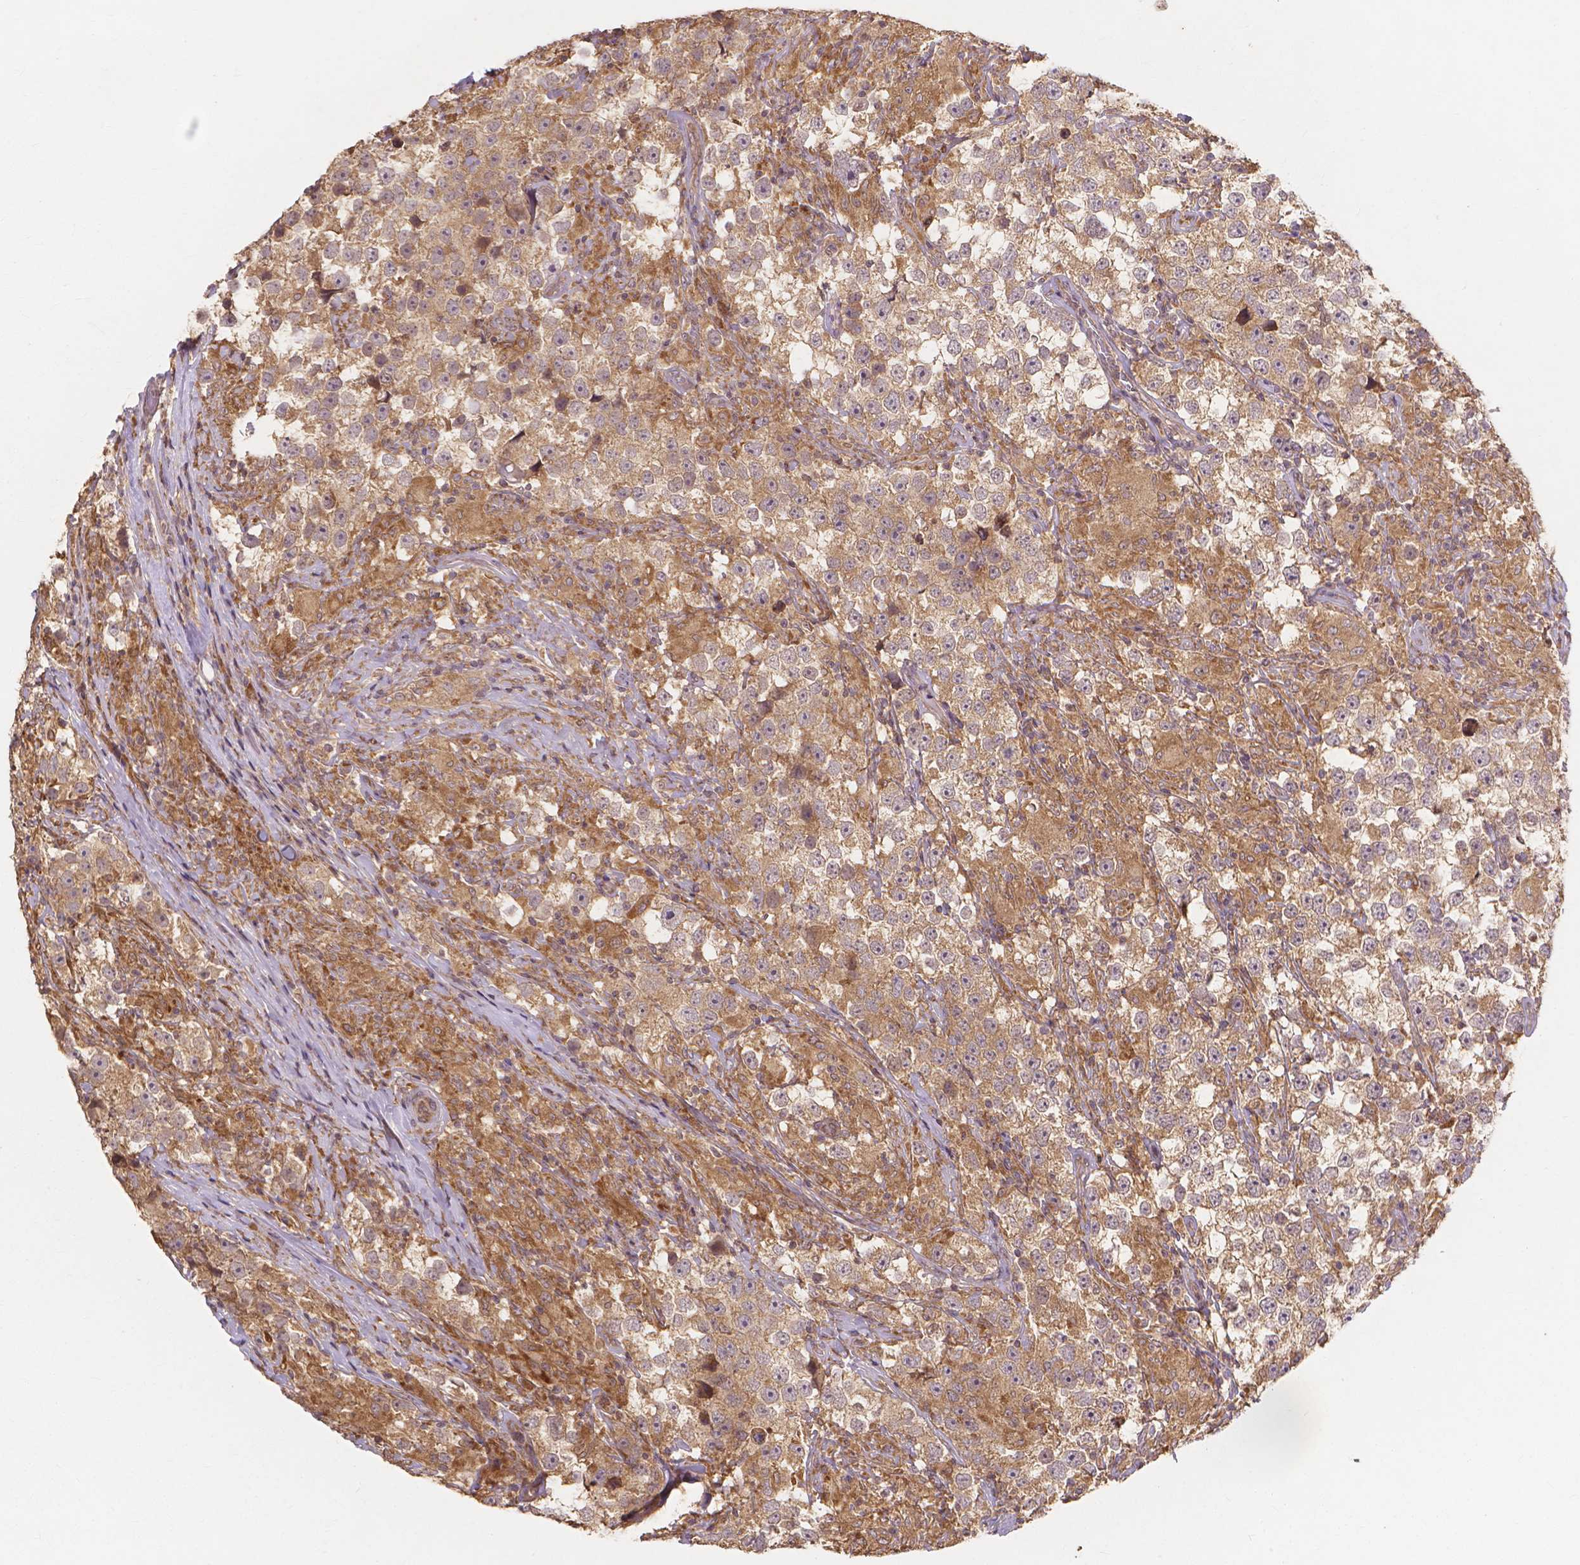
{"staining": {"intensity": "weak", "quantity": ">75%", "location": "cytoplasmic/membranous"}, "tissue": "testis cancer", "cell_type": "Tumor cells", "image_type": "cancer", "snomed": [{"axis": "morphology", "description": "Seminoma, NOS"}, {"axis": "topography", "description": "Testis"}], "caption": "This histopathology image displays immunohistochemistry staining of testis cancer (seminoma), with low weak cytoplasmic/membranous staining in approximately >75% of tumor cells.", "gene": "TAB2", "patient": {"sex": "male", "age": 46}}